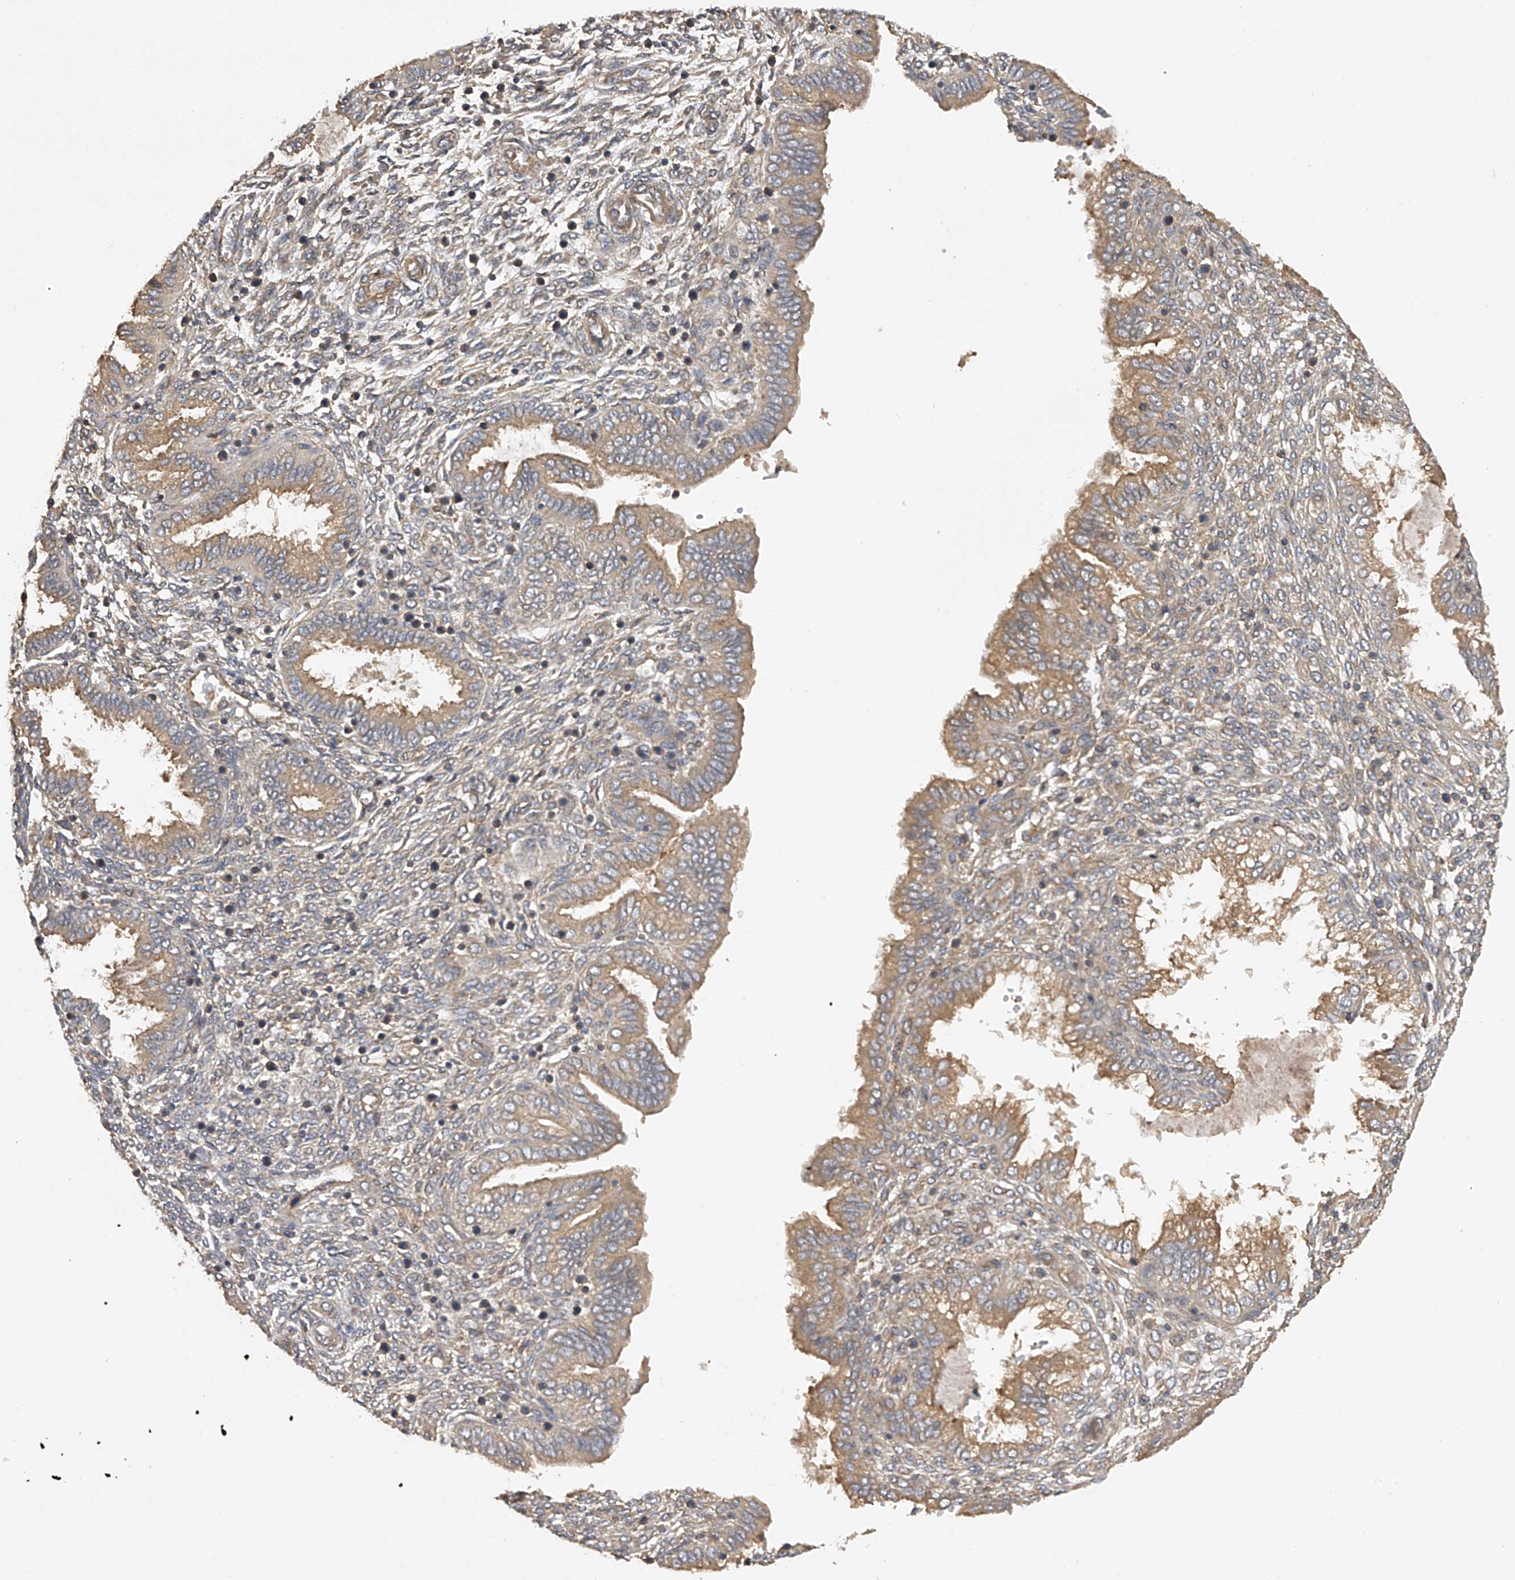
{"staining": {"intensity": "negative", "quantity": "none", "location": "none"}, "tissue": "endometrium", "cell_type": "Cells in endometrial stroma", "image_type": "normal", "snomed": [{"axis": "morphology", "description": "Normal tissue, NOS"}, {"axis": "topography", "description": "Endometrium"}], "caption": "High magnification brightfield microscopy of normal endometrium stained with DAB (brown) and counterstained with hematoxylin (blue): cells in endometrial stroma show no significant positivity. Brightfield microscopy of IHC stained with DAB (3,3'-diaminobenzidine) (brown) and hematoxylin (blue), captured at high magnification.", "gene": "PTPRA", "patient": {"sex": "female", "age": 33}}